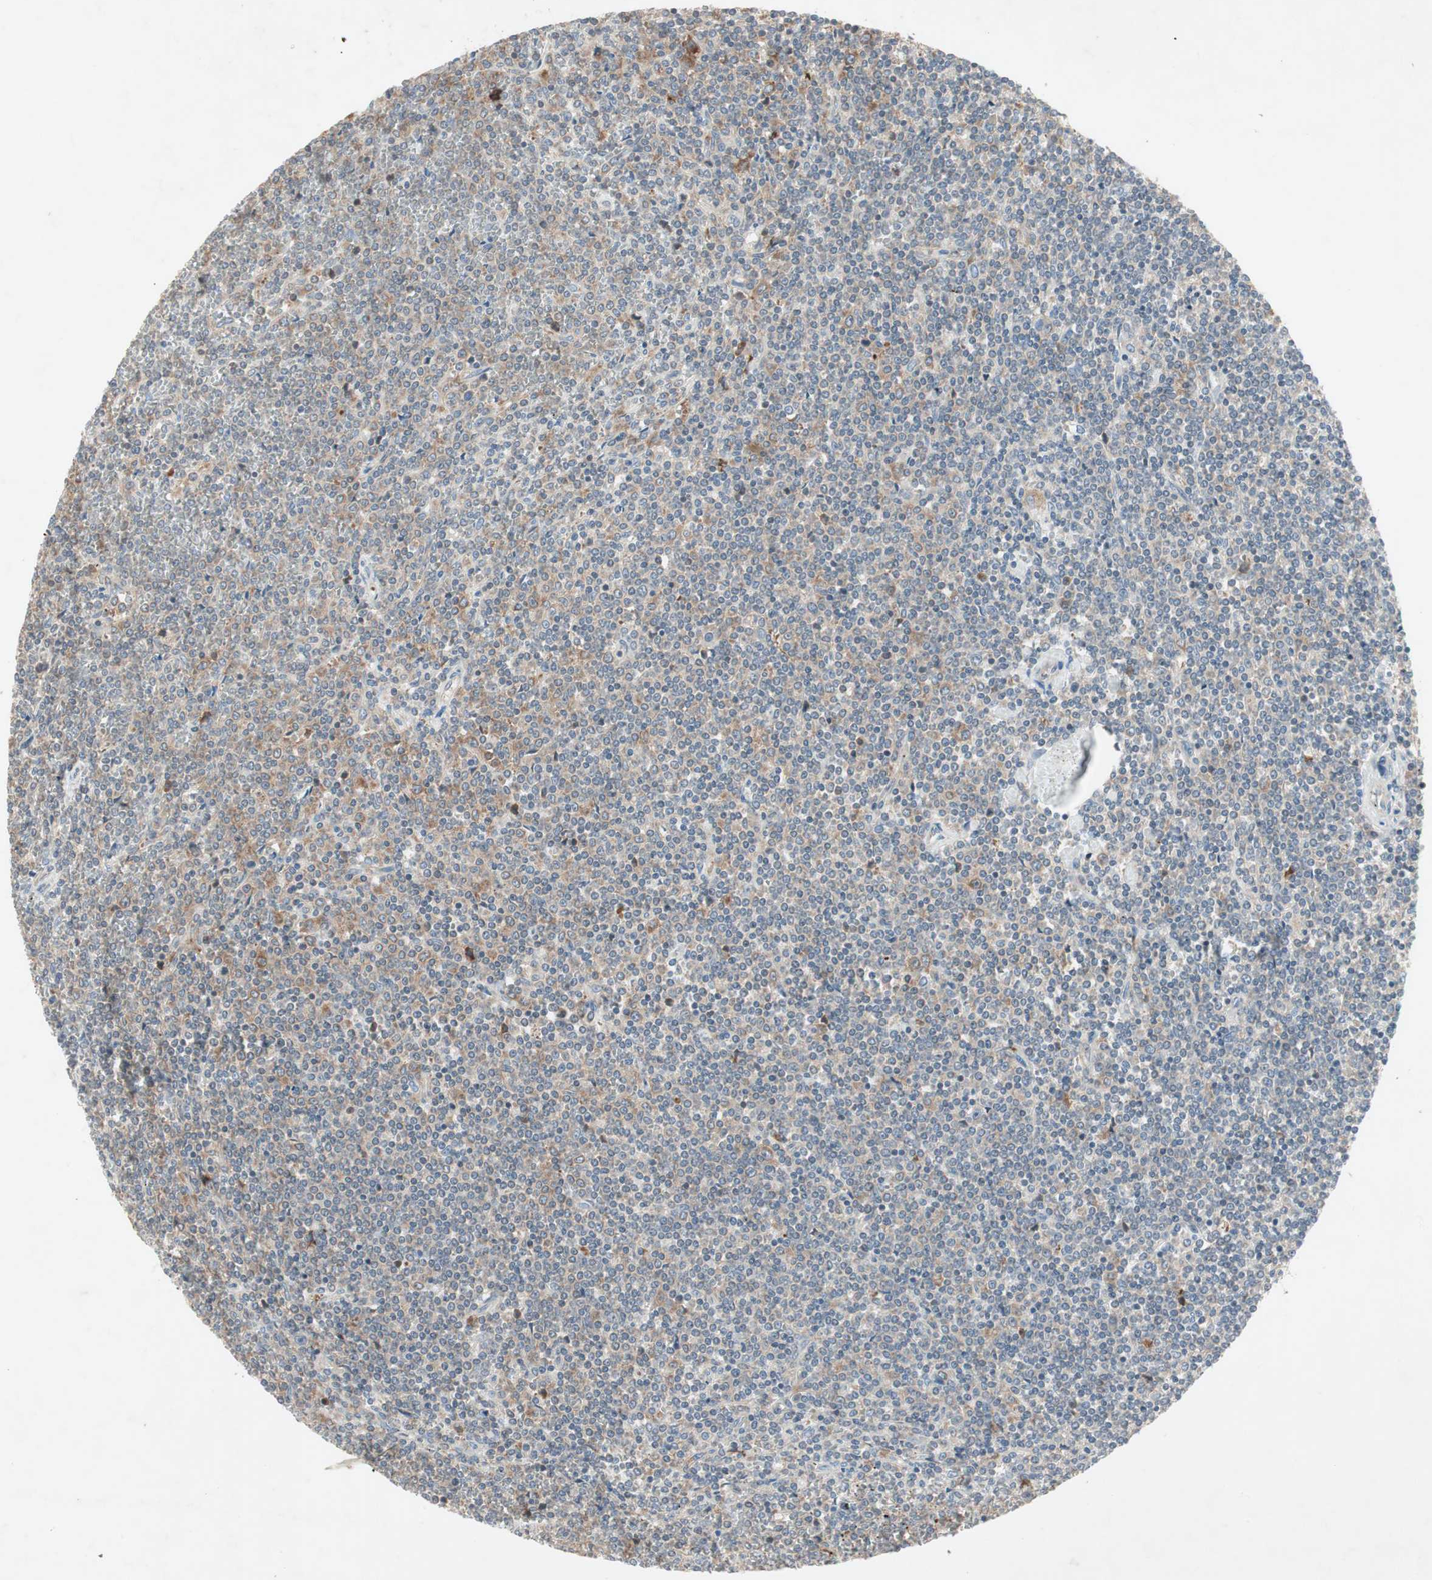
{"staining": {"intensity": "weak", "quantity": "25%-75%", "location": "cytoplasmic/membranous"}, "tissue": "lymphoma", "cell_type": "Tumor cells", "image_type": "cancer", "snomed": [{"axis": "morphology", "description": "Malignant lymphoma, non-Hodgkin's type, Low grade"}, {"axis": "topography", "description": "Spleen"}], "caption": "An image of human malignant lymphoma, non-Hodgkin's type (low-grade) stained for a protein shows weak cytoplasmic/membranous brown staining in tumor cells. The staining was performed using DAB (3,3'-diaminobenzidine) to visualize the protein expression in brown, while the nuclei were stained in blue with hematoxylin (Magnification: 20x).", "gene": "RPL23", "patient": {"sex": "female", "age": 19}}